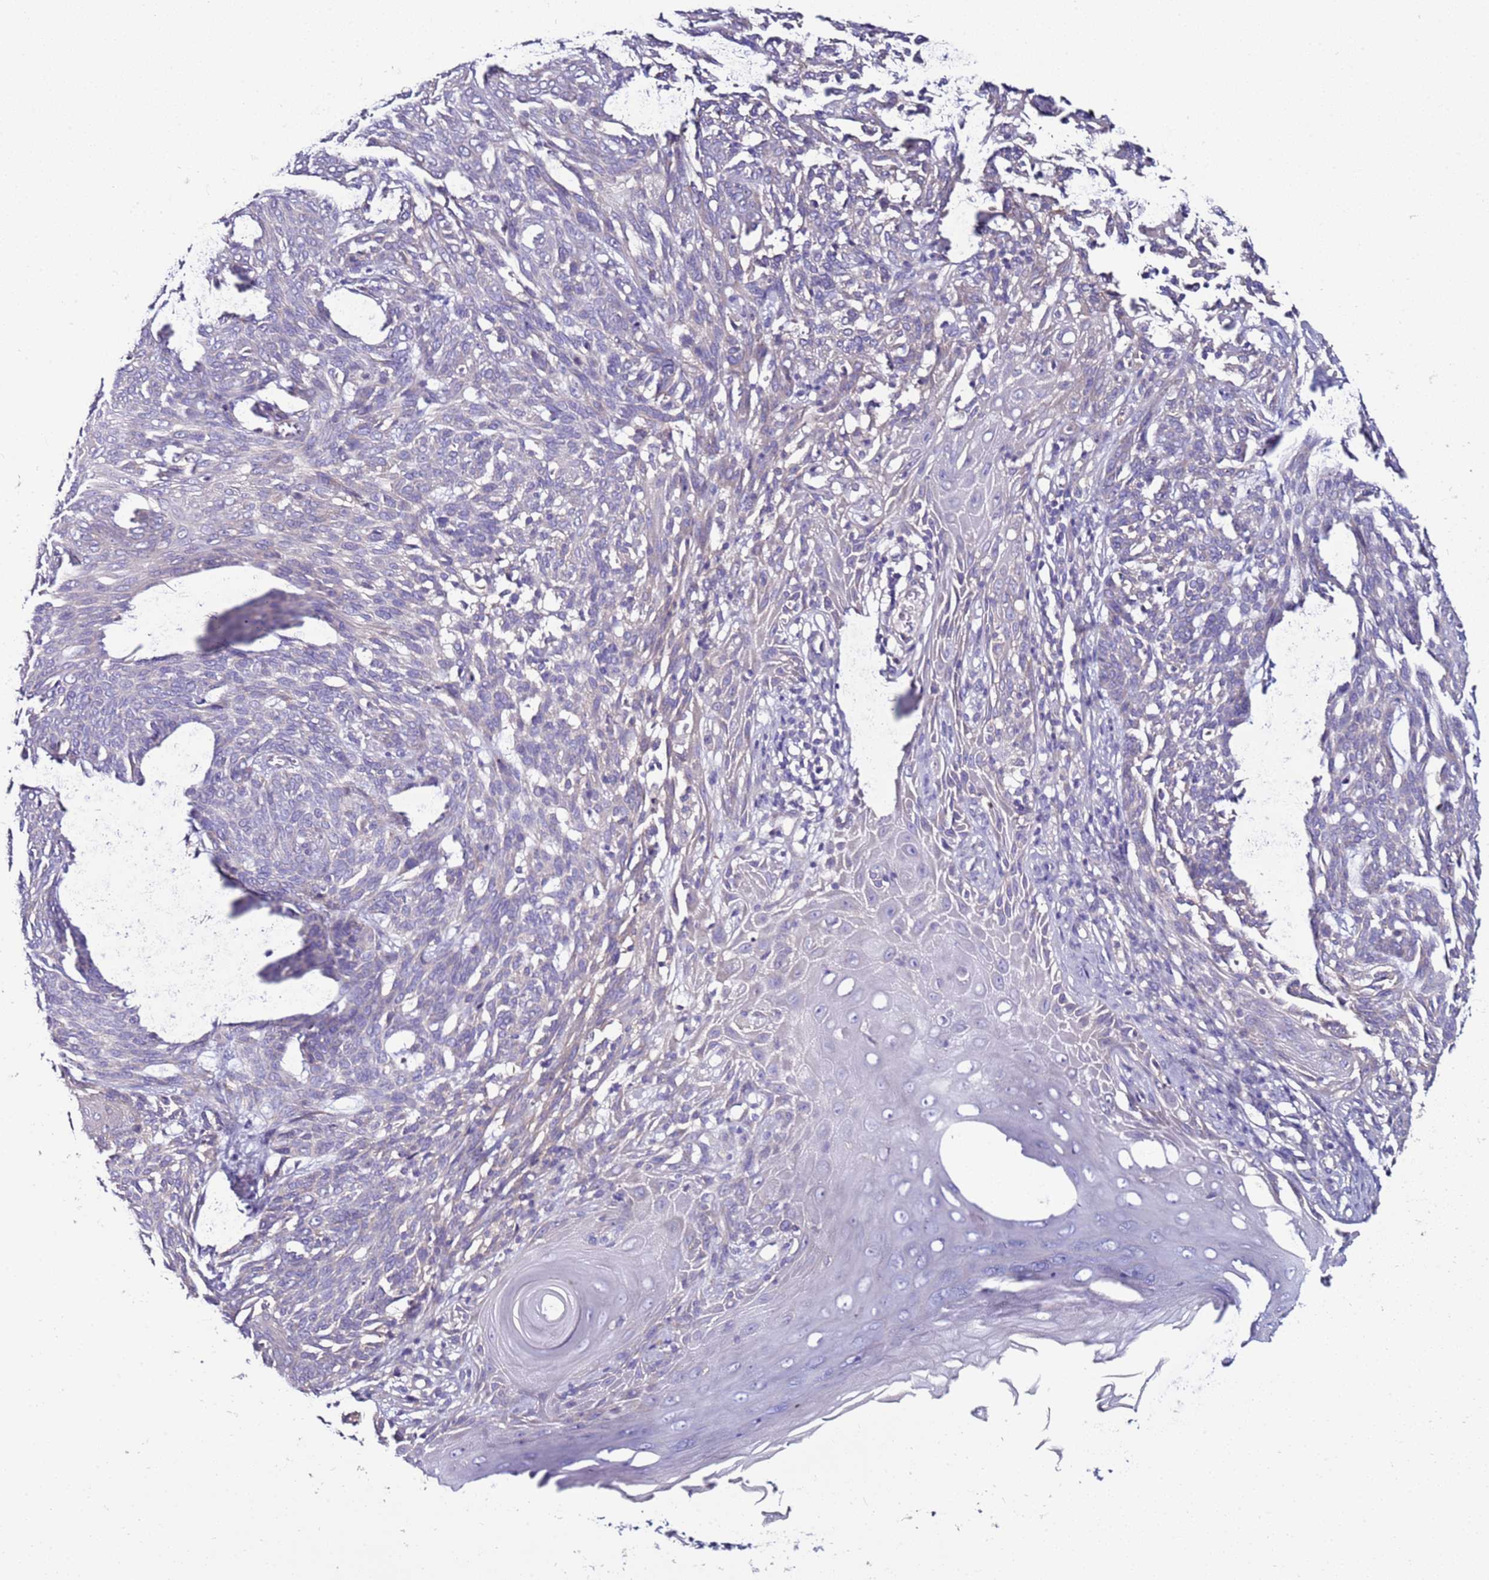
{"staining": {"intensity": "negative", "quantity": "none", "location": "none"}, "tissue": "skin cancer", "cell_type": "Tumor cells", "image_type": "cancer", "snomed": [{"axis": "morphology", "description": "Basal cell carcinoma"}, {"axis": "topography", "description": "Skin"}], "caption": "A high-resolution photomicrograph shows immunohistochemistry staining of basal cell carcinoma (skin), which demonstrates no significant staining in tumor cells.", "gene": "GPN3", "patient": {"sex": "female", "age": 86}}